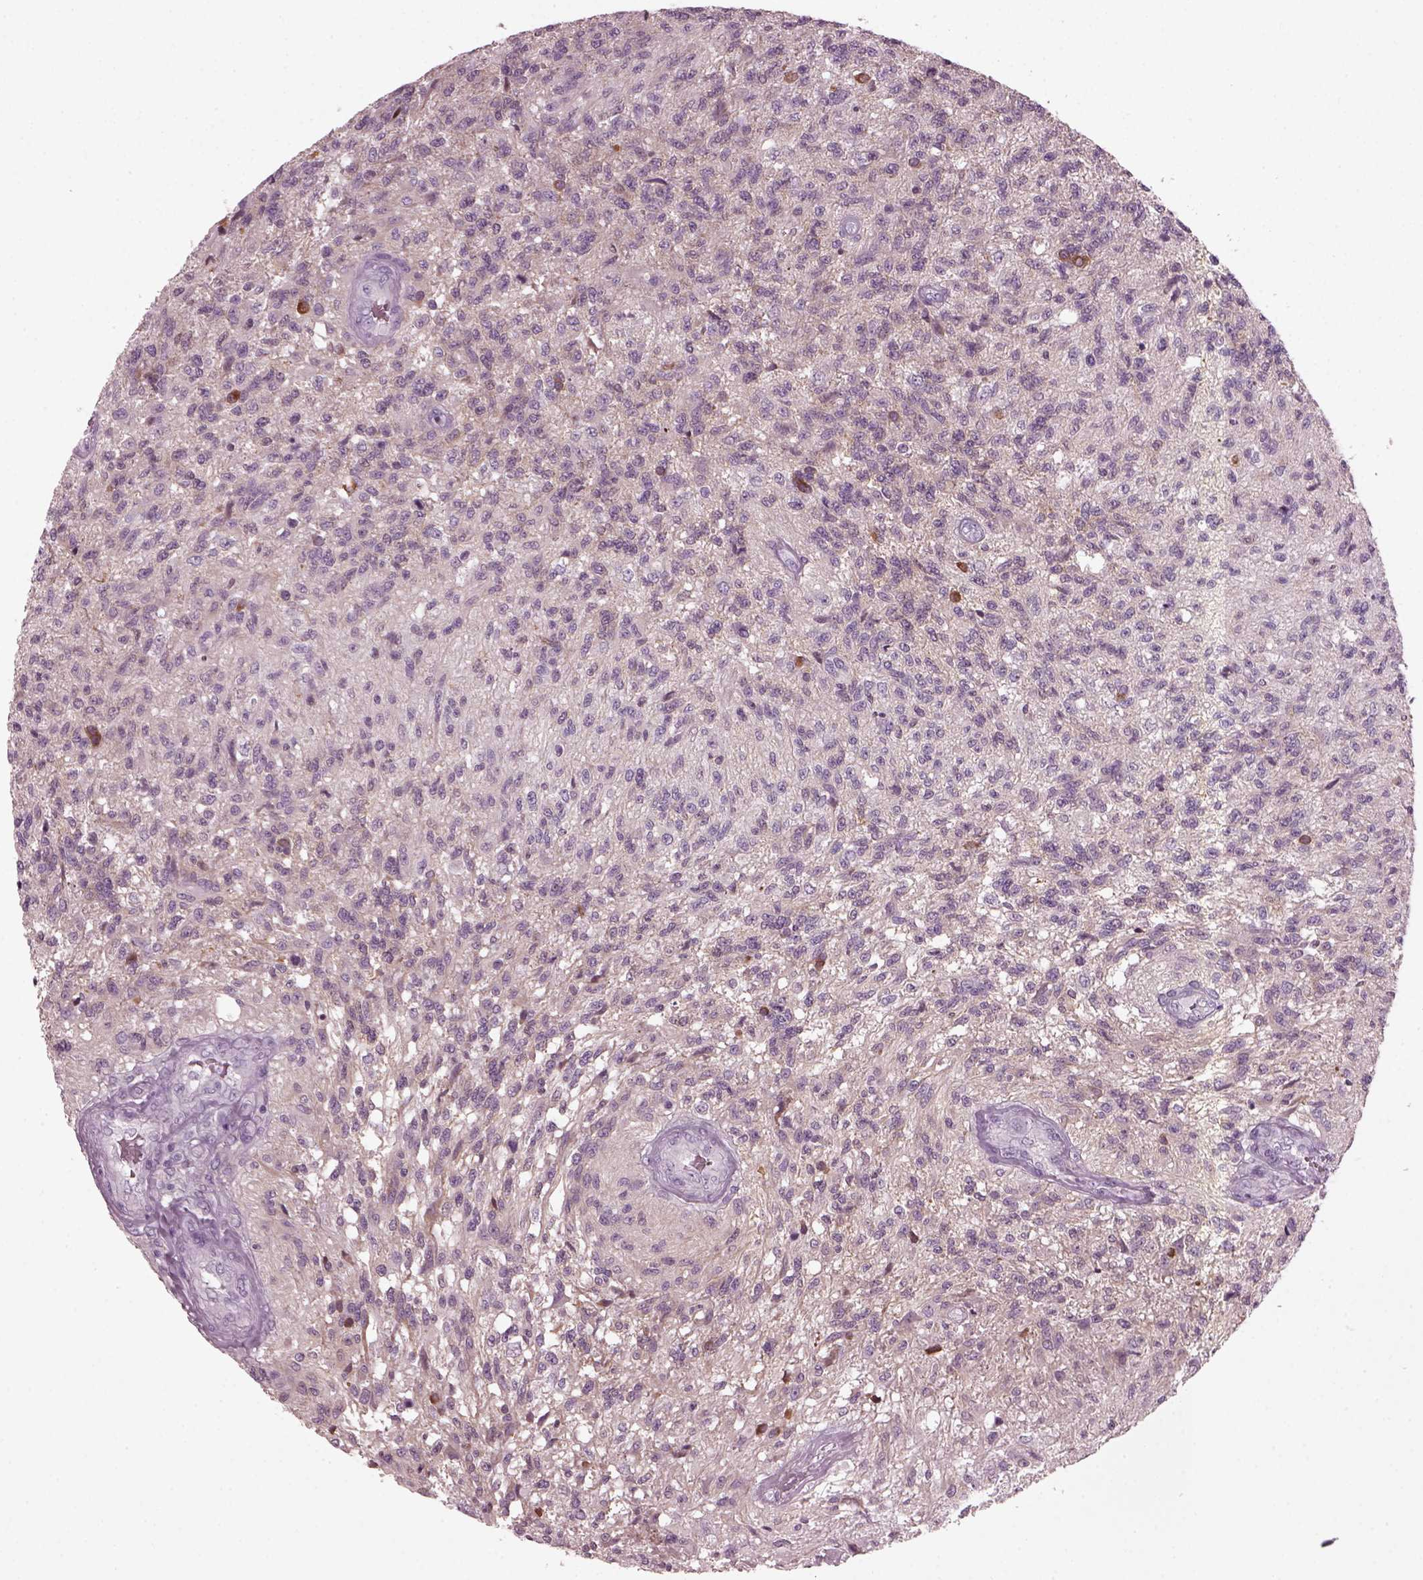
{"staining": {"intensity": "negative", "quantity": "none", "location": "none"}, "tissue": "glioma", "cell_type": "Tumor cells", "image_type": "cancer", "snomed": [{"axis": "morphology", "description": "Glioma, malignant, High grade"}, {"axis": "topography", "description": "Brain"}], "caption": "Human malignant glioma (high-grade) stained for a protein using IHC reveals no expression in tumor cells.", "gene": "DPYSL5", "patient": {"sex": "male", "age": 56}}